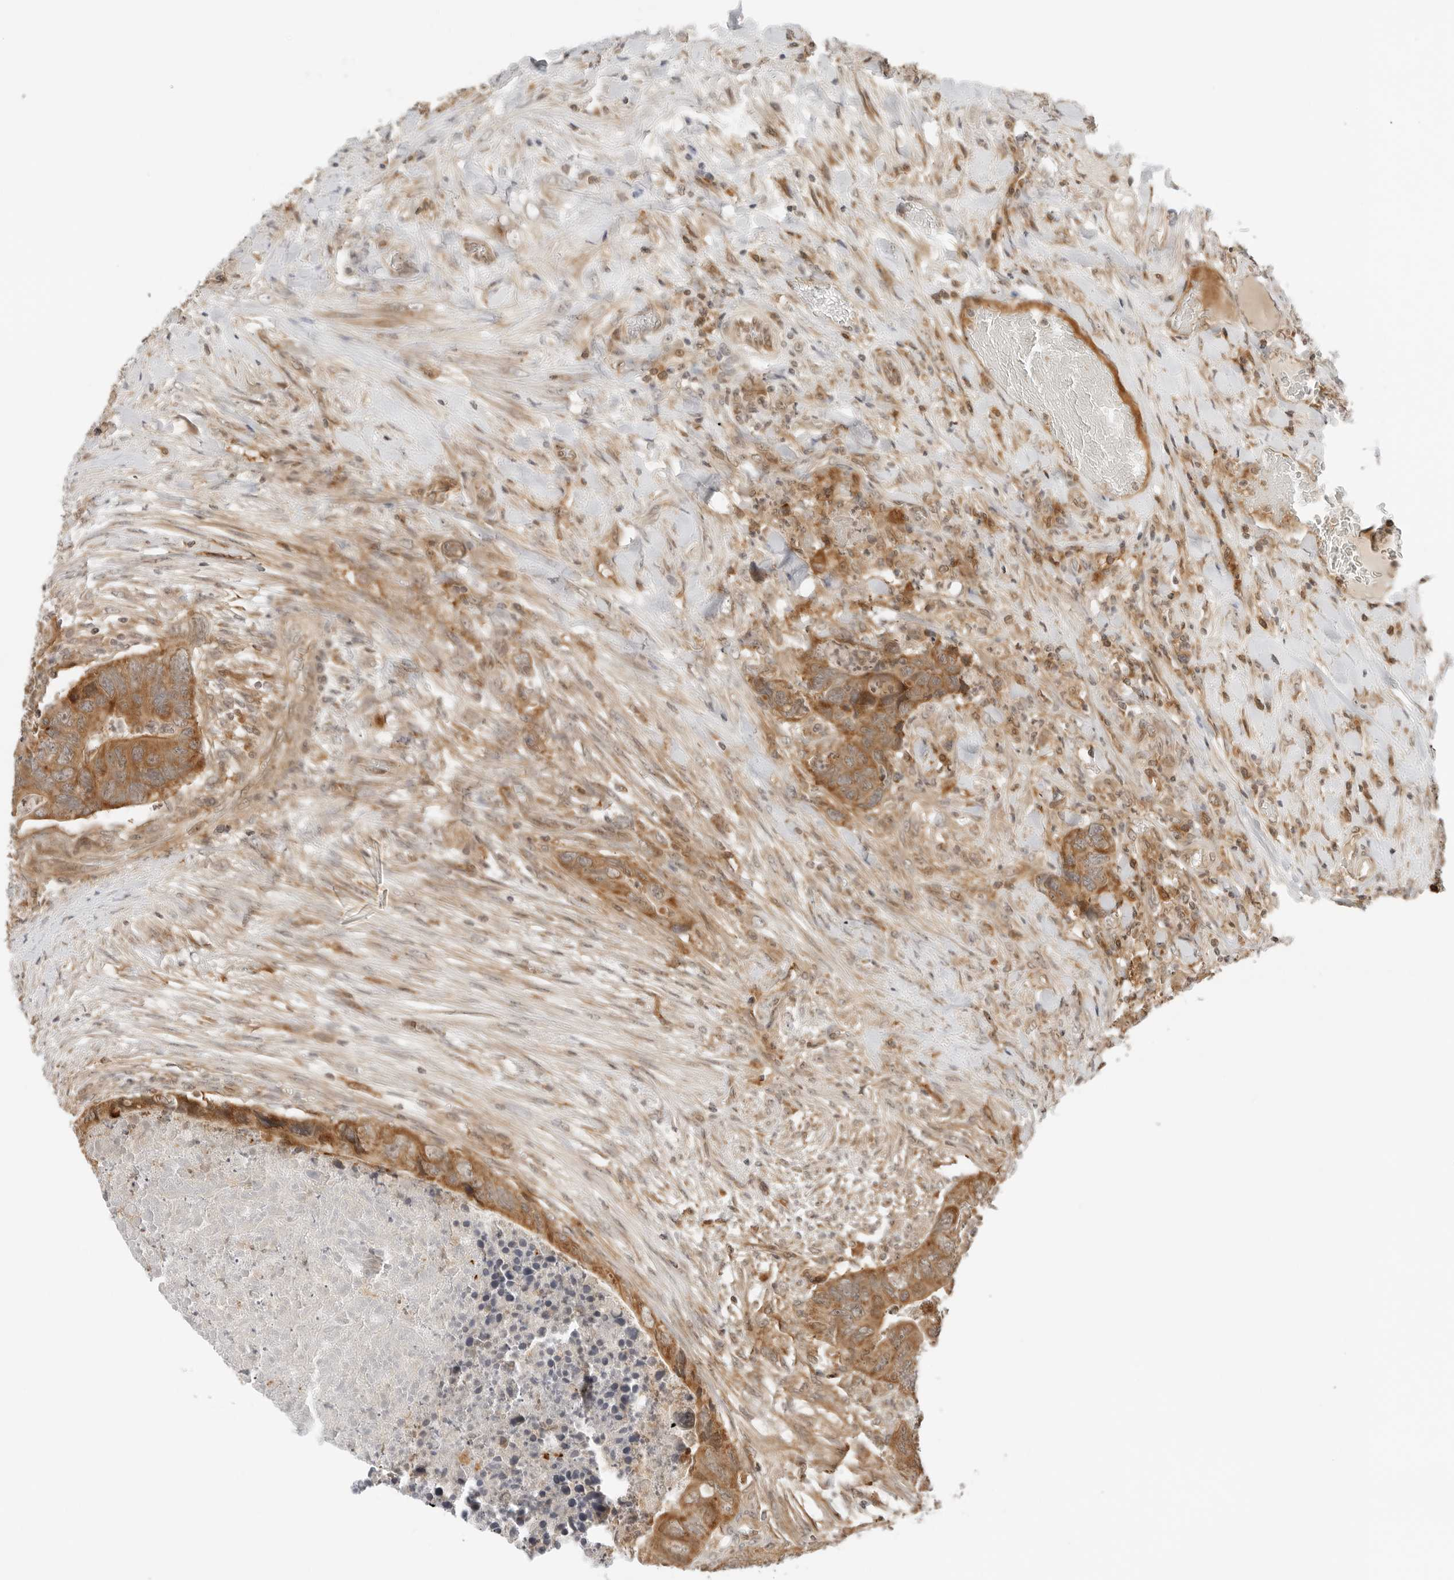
{"staining": {"intensity": "moderate", "quantity": ">75%", "location": "cytoplasmic/membranous"}, "tissue": "colorectal cancer", "cell_type": "Tumor cells", "image_type": "cancer", "snomed": [{"axis": "morphology", "description": "Adenocarcinoma, NOS"}, {"axis": "topography", "description": "Rectum"}], "caption": "The micrograph demonstrates immunohistochemical staining of colorectal cancer (adenocarcinoma). There is moderate cytoplasmic/membranous staining is seen in approximately >75% of tumor cells. (DAB IHC, brown staining for protein, blue staining for nuclei).", "gene": "RC3H1", "patient": {"sex": "male", "age": 63}}